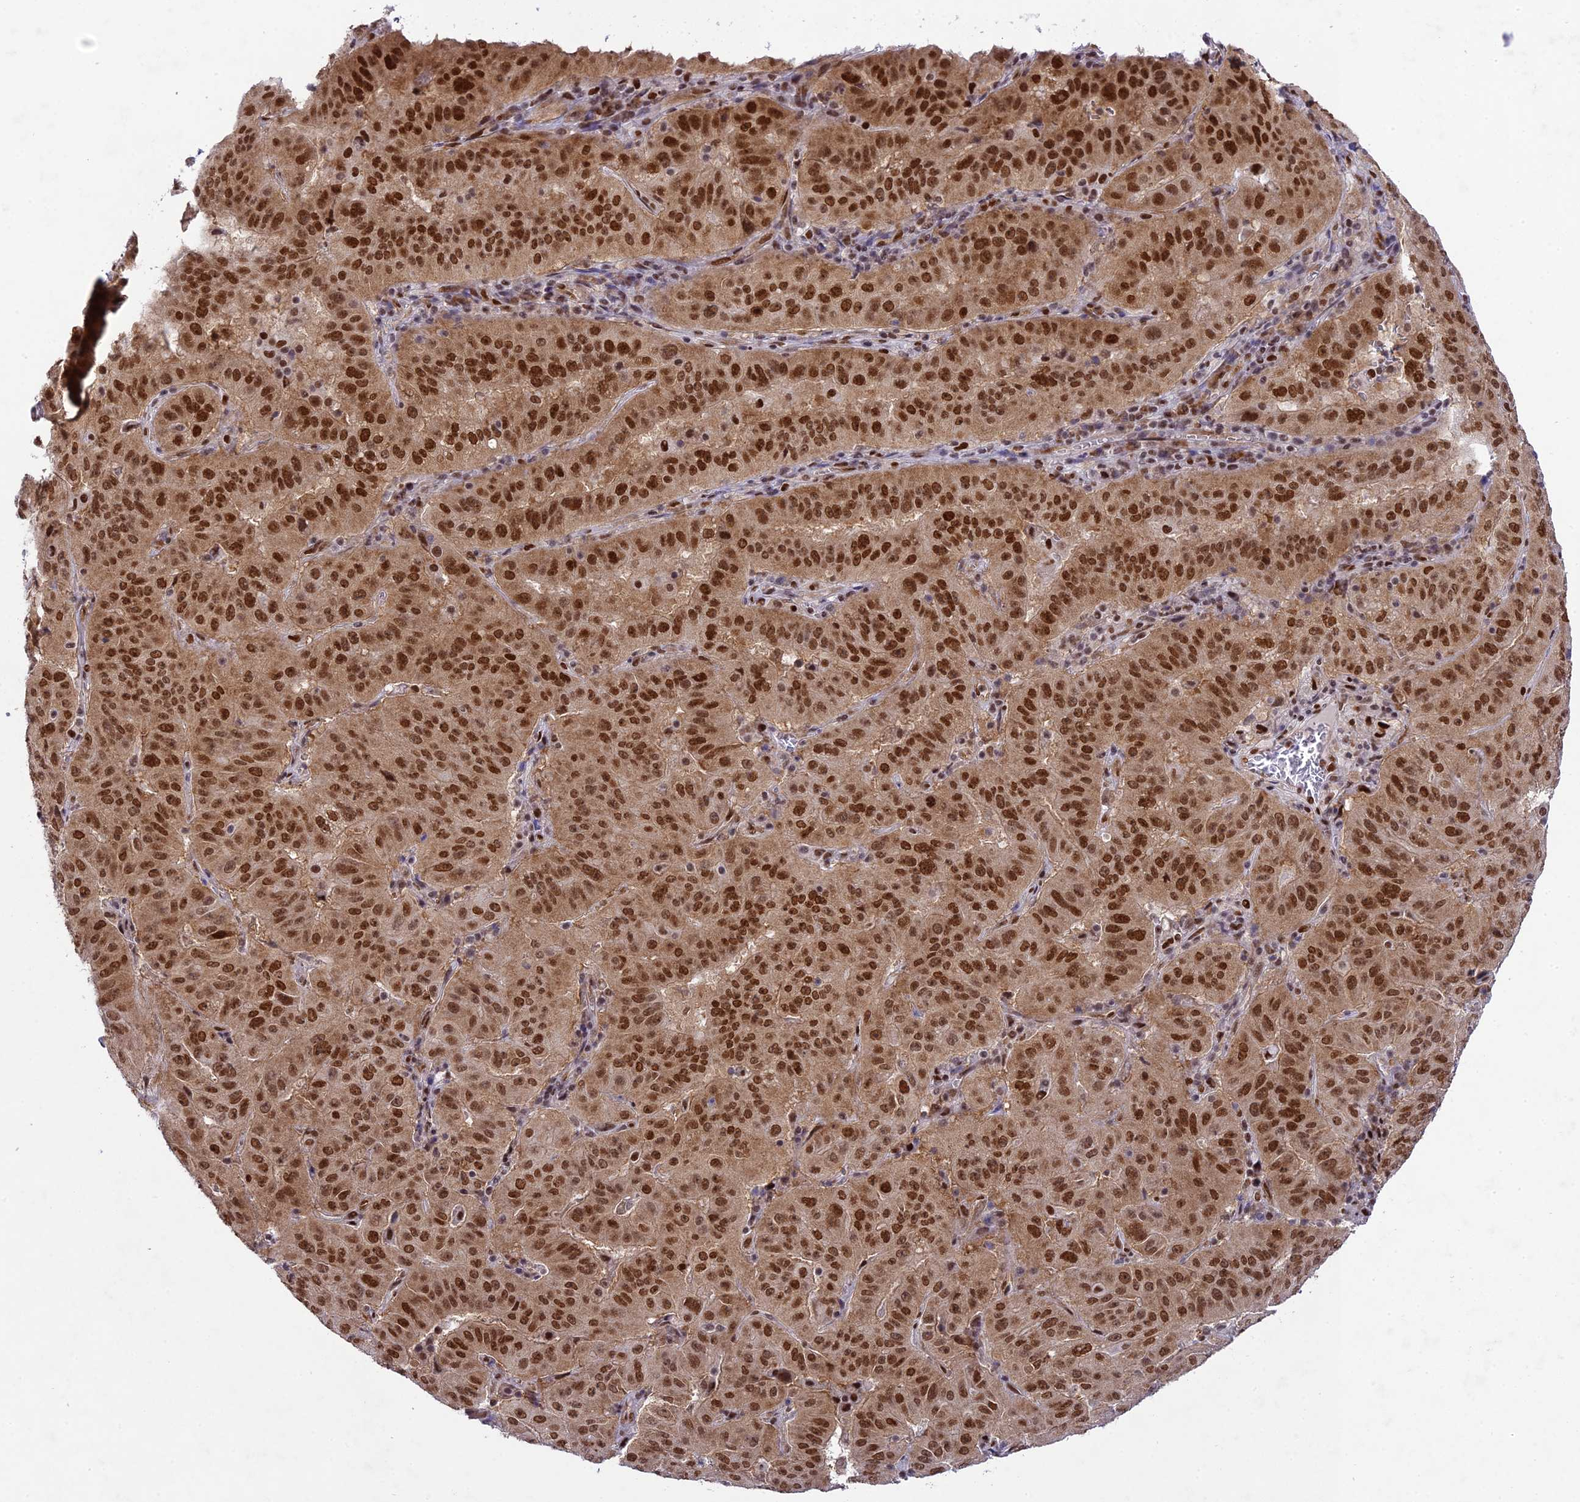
{"staining": {"intensity": "strong", "quantity": ">75%", "location": "nuclear"}, "tissue": "pancreatic cancer", "cell_type": "Tumor cells", "image_type": "cancer", "snomed": [{"axis": "morphology", "description": "Adenocarcinoma, NOS"}, {"axis": "topography", "description": "Pancreas"}], "caption": "The immunohistochemical stain highlights strong nuclear expression in tumor cells of adenocarcinoma (pancreatic) tissue.", "gene": "DDX1", "patient": {"sex": "male", "age": 63}}